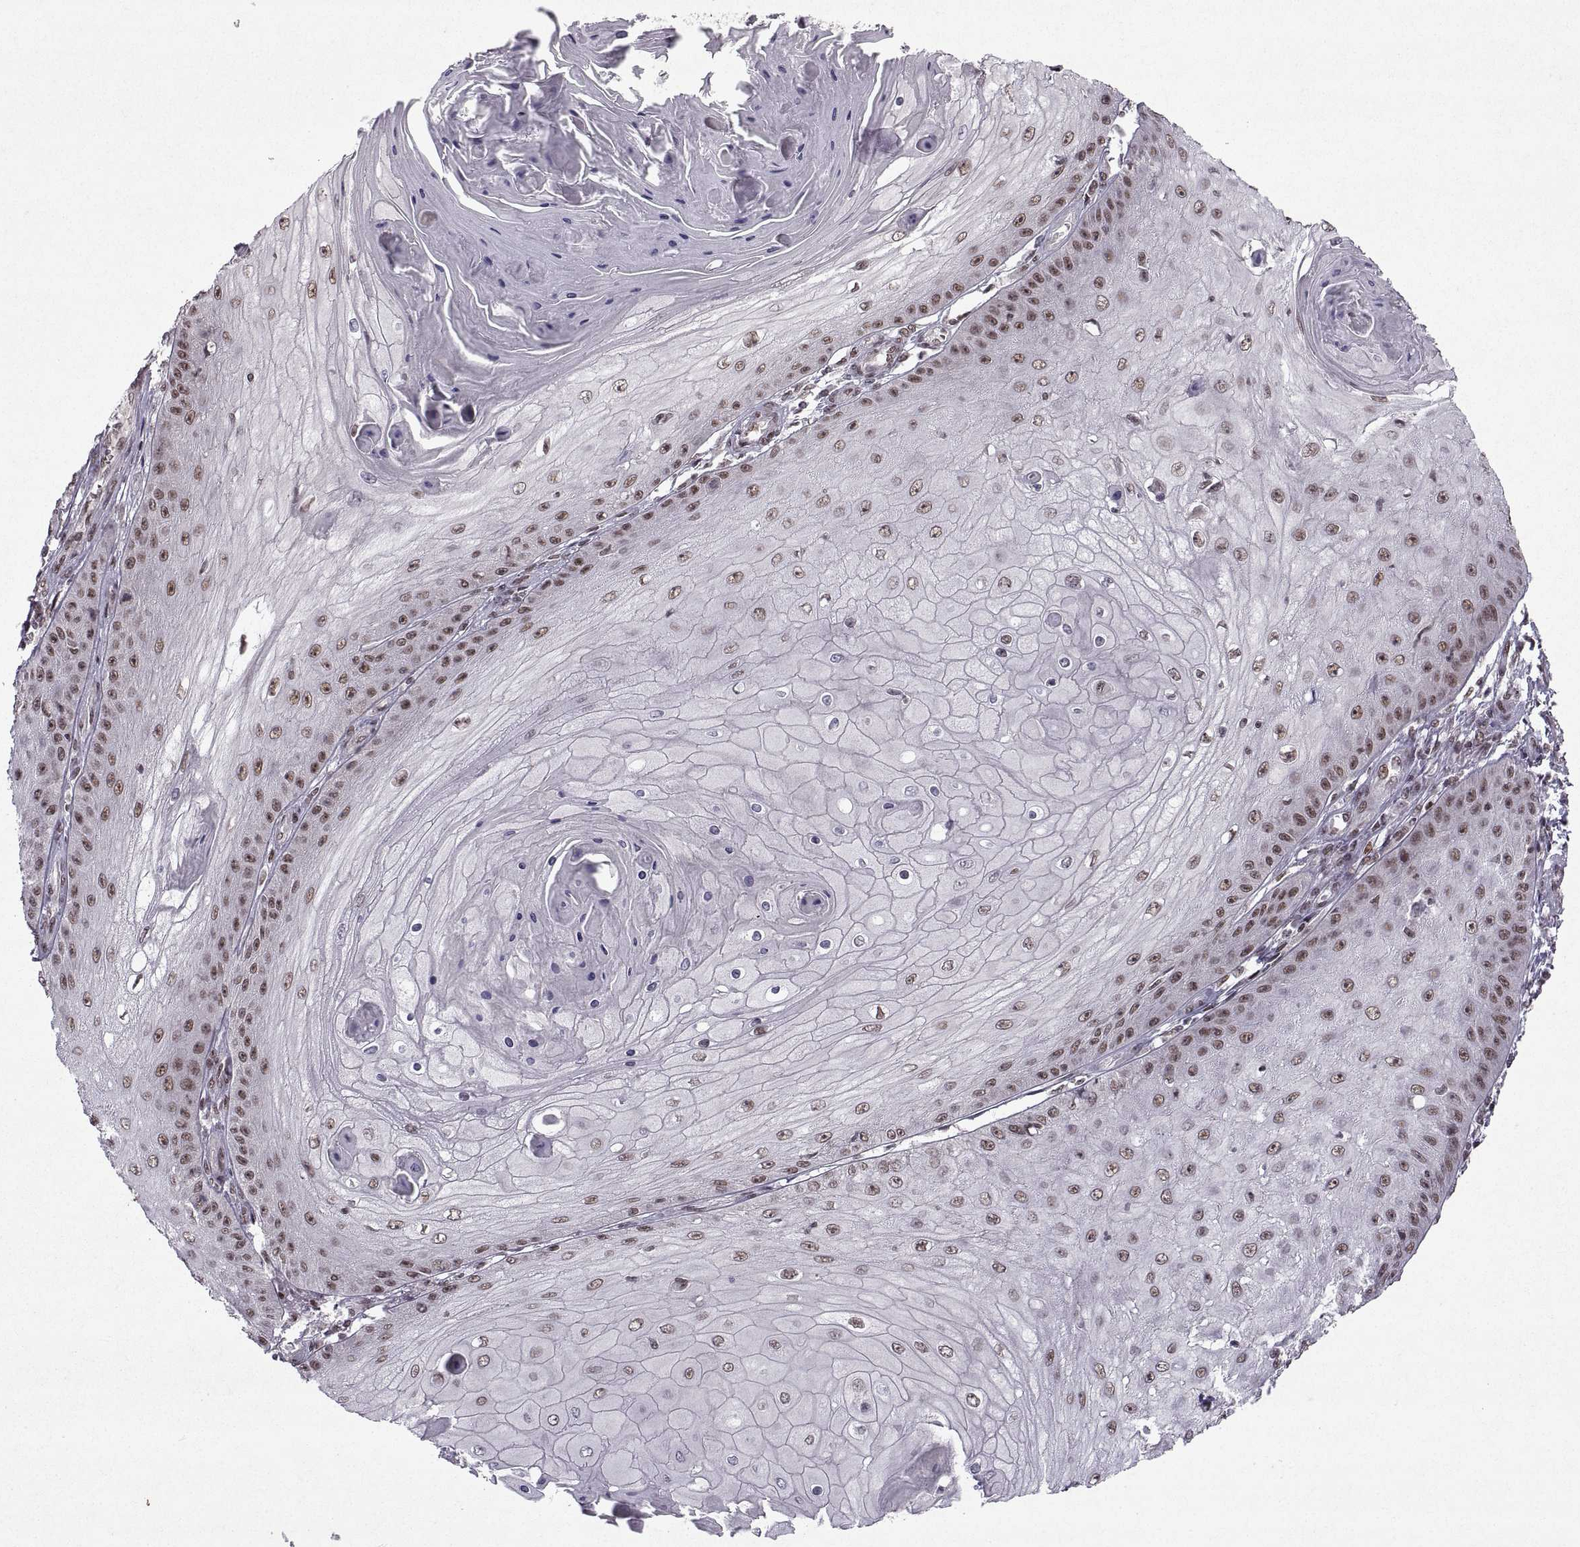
{"staining": {"intensity": "moderate", "quantity": "25%-75%", "location": "nuclear"}, "tissue": "skin cancer", "cell_type": "Tumor cells", "image_type": "cancer", "snomed": [{"axis": "morphology", "description": "Squamous cell carcinoma, NOS"}, {"axis": "topography", "description": "Skin"}], "caption": "Human squamous cell carcinoma (skin) stained with a protein marker displays moderate staining in tumor cells.", "gene": "MT1E", "patient": {"sex": "male", "age": 70}}